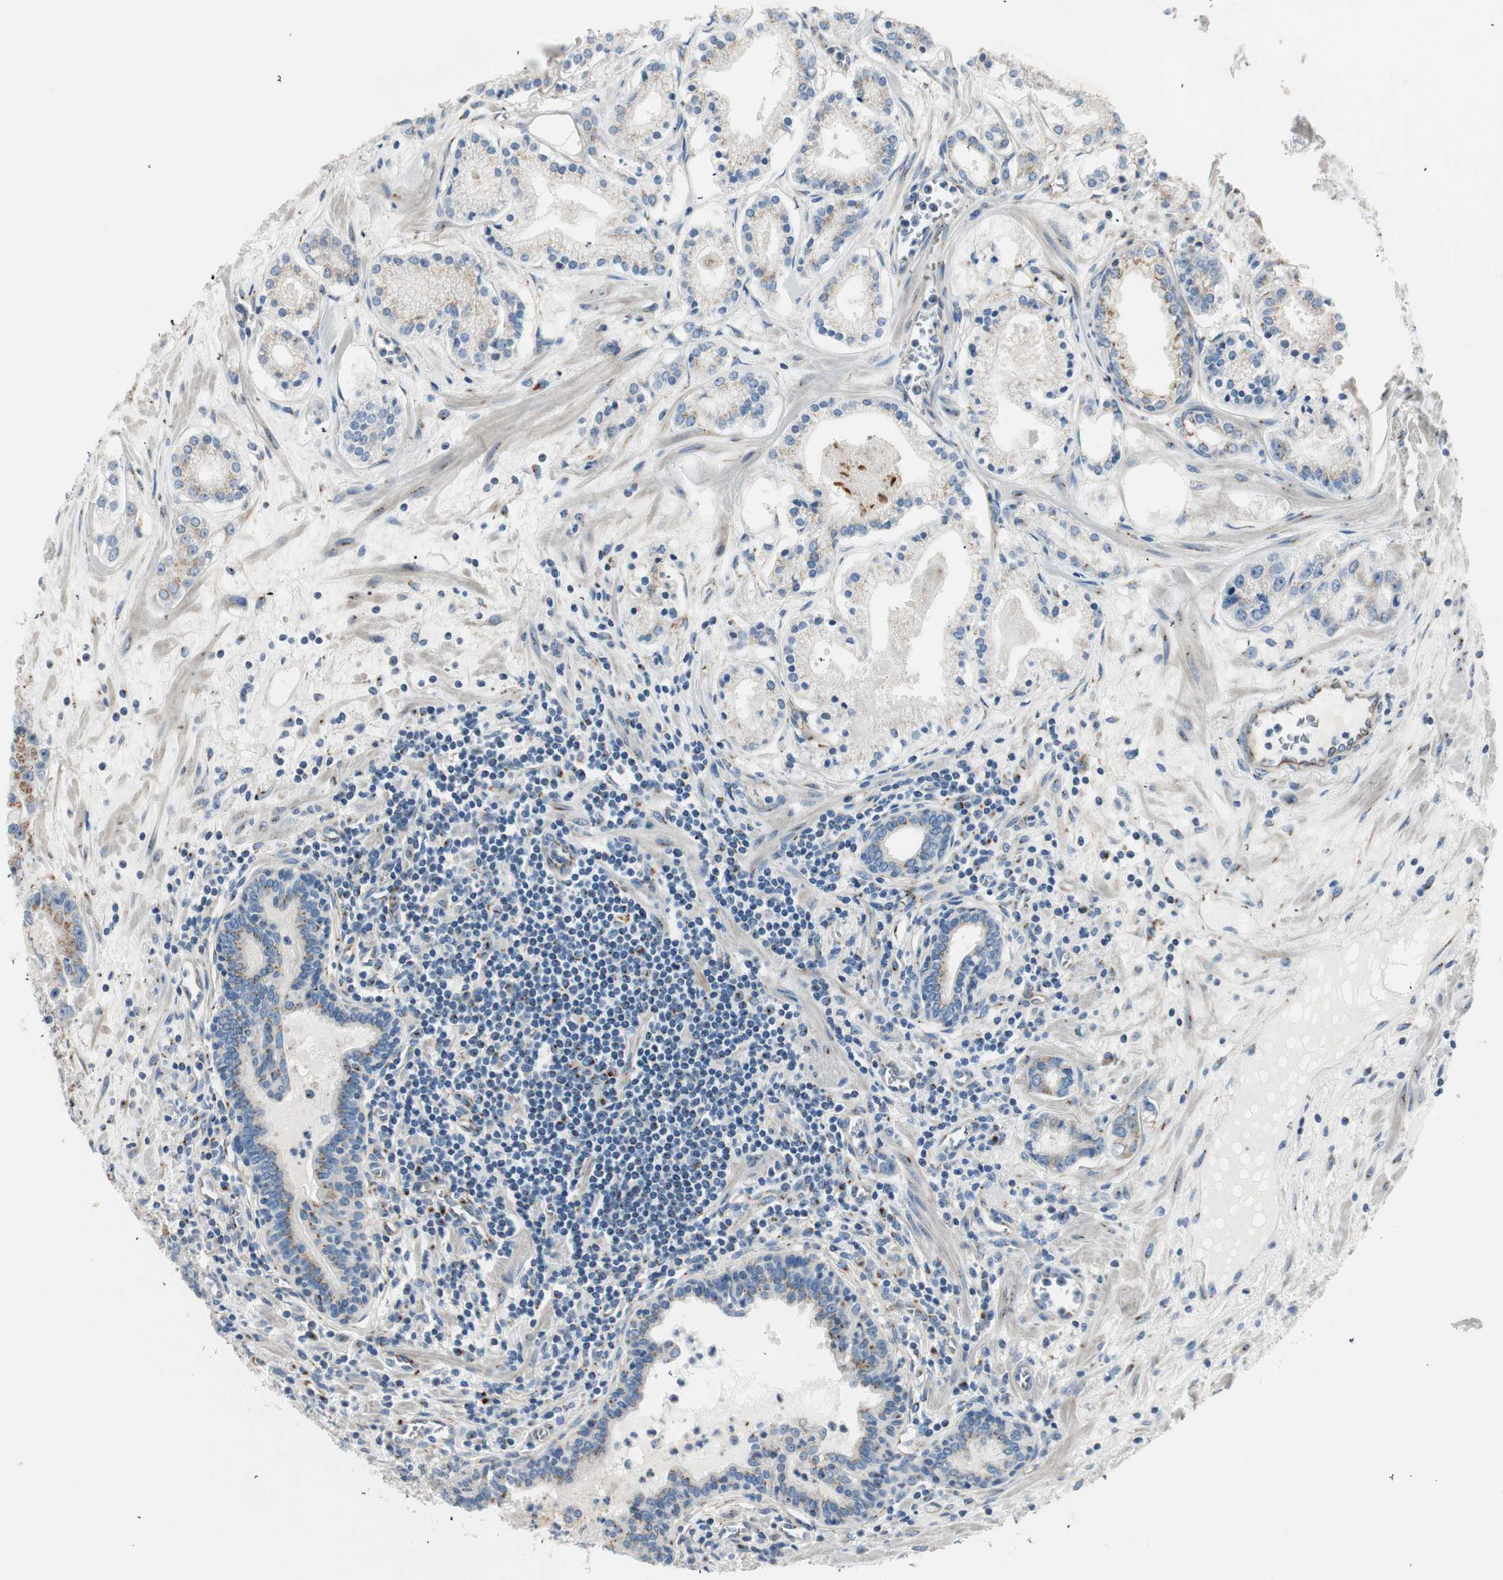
{"staining": {"intensity": "moderate", "quantity": "25%-75%", "location": "cytoplasmic/membranous"}, "tissue": "prostate cancer", "cell_type": "Tumor cells", "image_type": "cancer", "snomed": [{"axis": "morphology", "description": "Adenocarcinoma, Low grade"}, {"axis": "topography", "description": "Prostate"}], "caption": "High-magnification brightfield microscopy of prostate adenocarcinoma (low-grade) stained with DAB (3,3'-diaminobenzidine) (brown) and counterstained with hematoxylin (blue). tumor cells exhibit moderate cytoplasmic/membranous positivity is present in approximately25%-75% of cells.", "gene": "TMF1", "patient": {"sex": "male", "age": 59}}